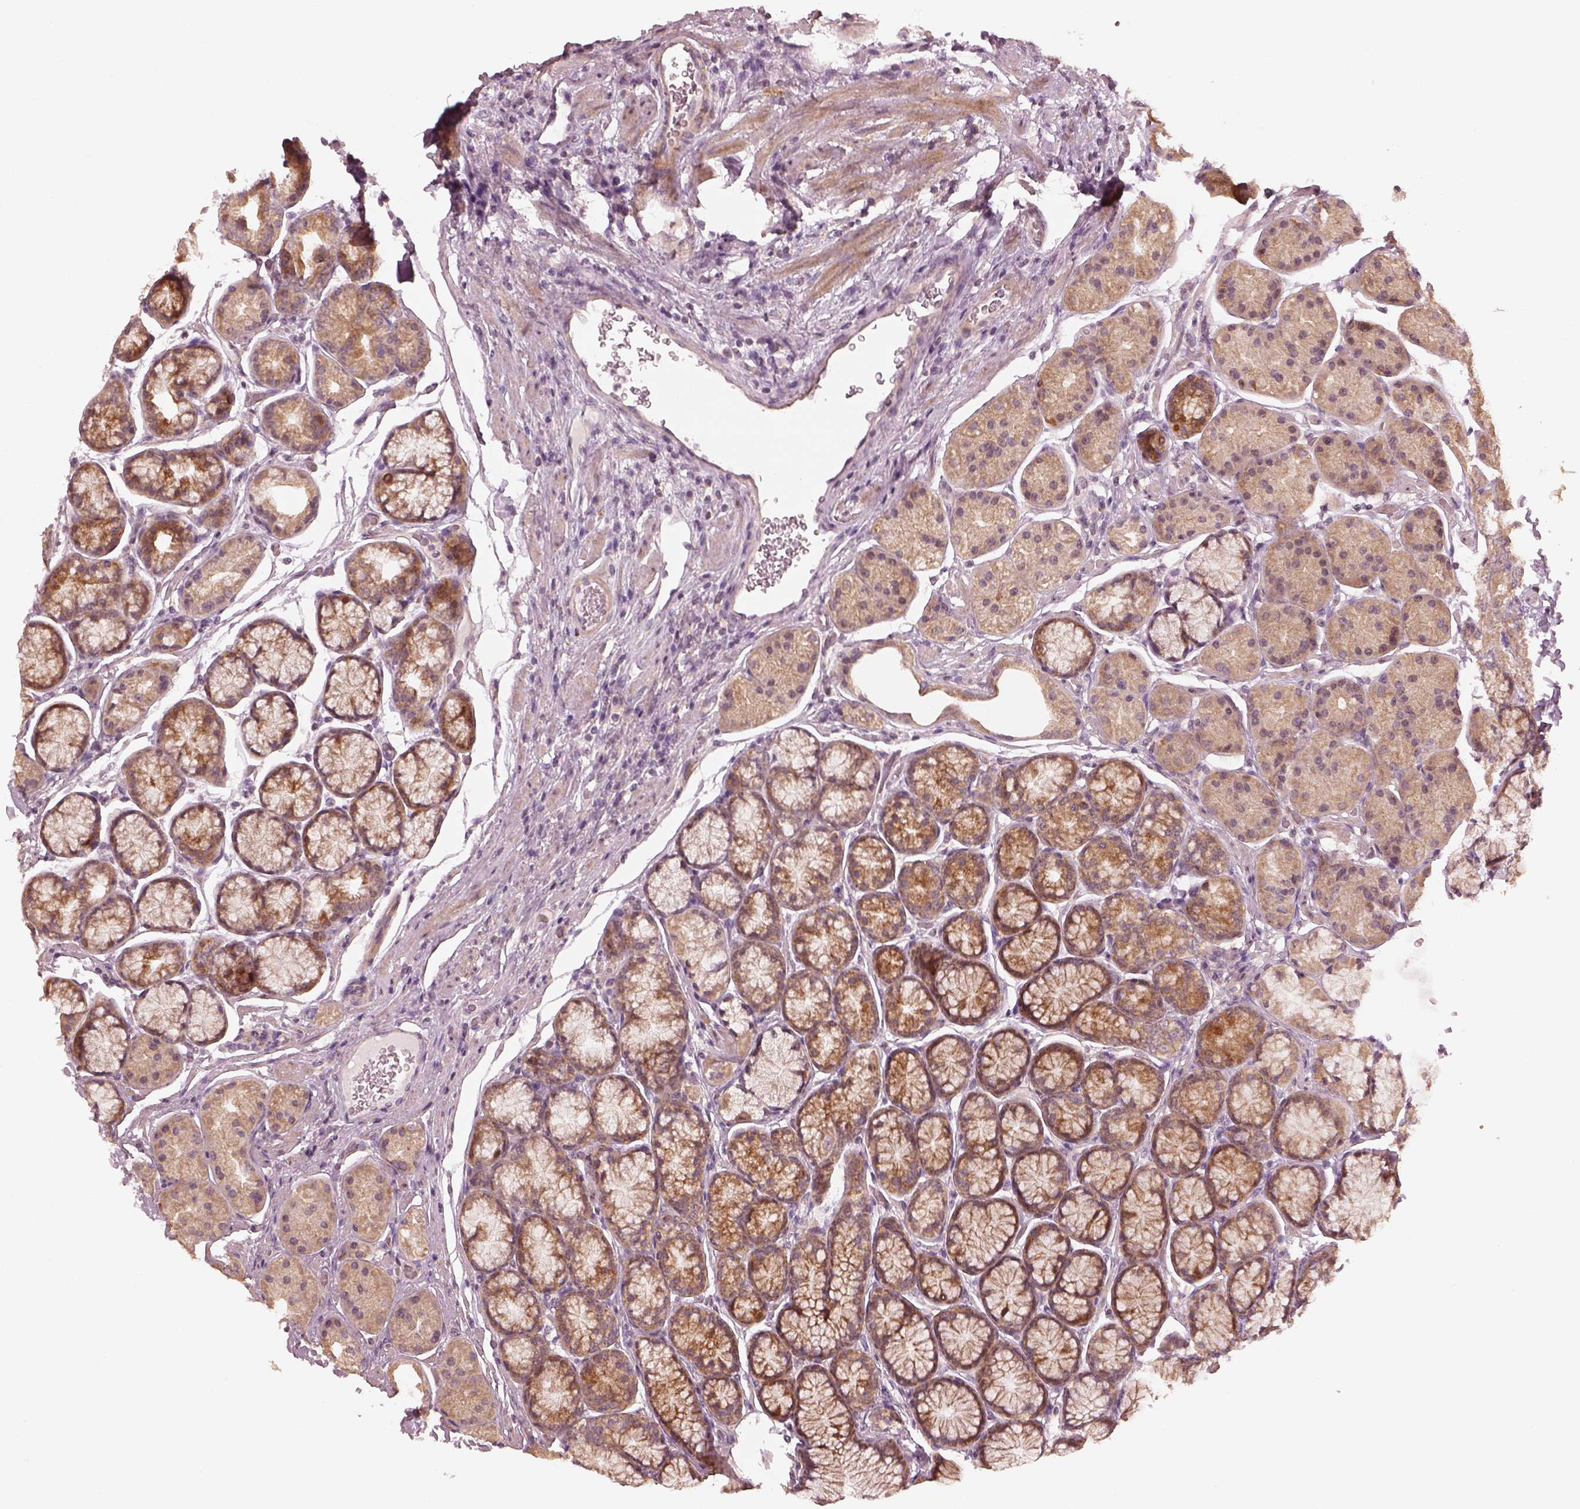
{"staining": {"intensity": "moderate", "quantity": "<25%", "location": "cytoplasmic/membranous"}, "tissue": "stomach", "cell_type": "Glandular cells", "image_type": "normal", "snomed": [{"axis": "morphology", "description": "Normal tissue, NOS"}, {"axis": "morphology", "description": "Adenocarcinoma, NOS"}, {"axis": "morphology", "description": "Adenocarcinoma, High grade"}, {"axis": "topography", "description": "Stomach, upper"}, {"axis": "topography", "description": "Stomach"}], "caption": "Immunohistochemistry (DAB (3,3'-diaminobenzidine)) staining of unremarkable stomach shows moderate cytoplasmic/membranous protein staining in about <25% of glandular cells.", "gene": "SLC25A46", "patient": {"sex": "female", "age": 65}}